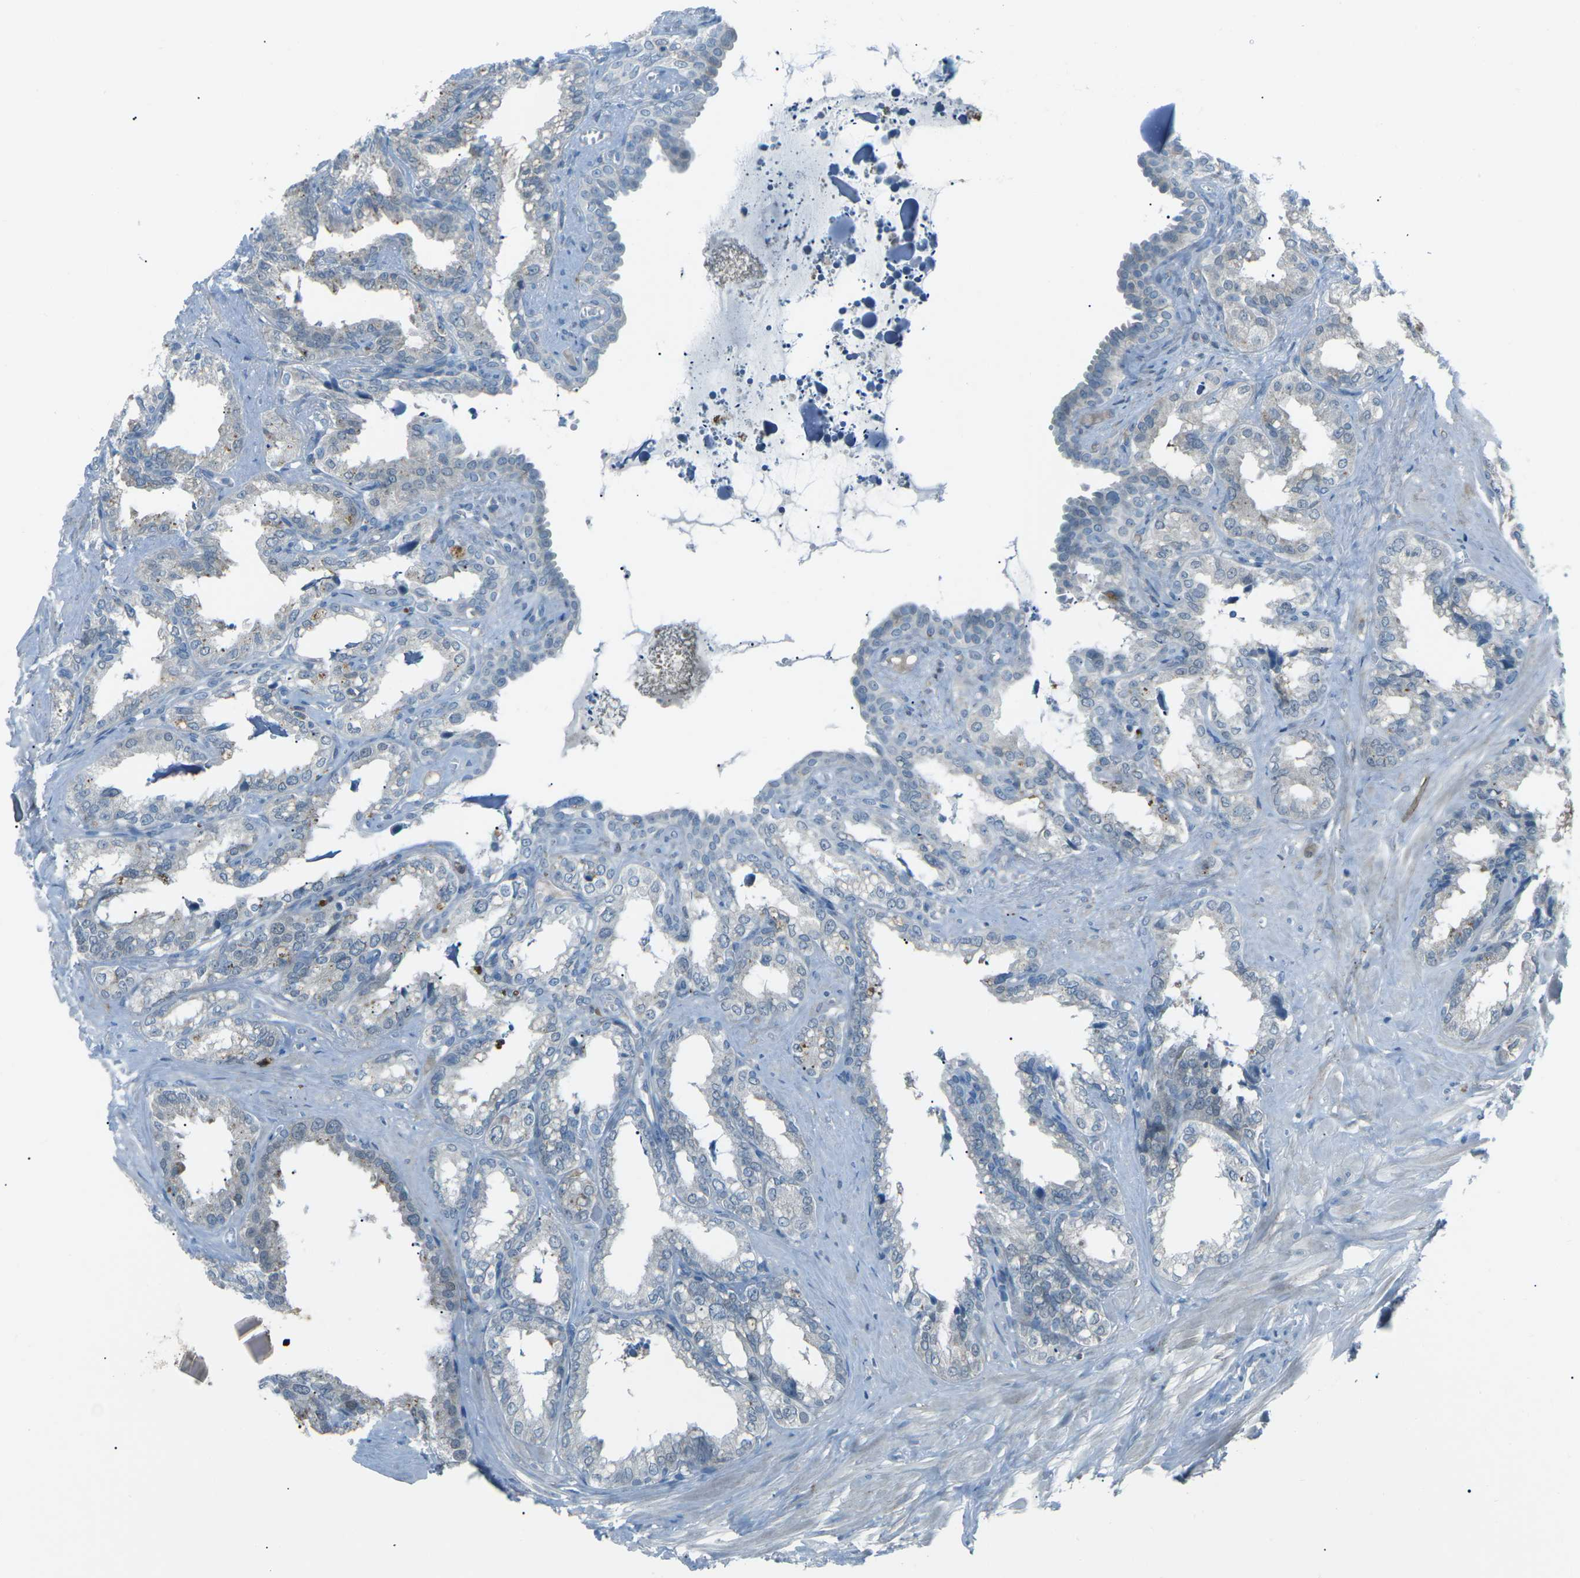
{"staining": {"intensity": "weak", "quantity": "<25%", "location": "nuclear"}, "tissue": "seminal vesicle", "cell_type": "Glandular cells", "image_type": "normal", "snomed": [{"axis": "morphology", "description": "Normal tissue, NOS"}, {"axis": "topography", "description": "Seminal veicle"}], "caption": "Glandular cells show no significant expression in normal seminal vesicle.", "gene": "PRKCA", "patient": {"sex": "male", "age": 64}}